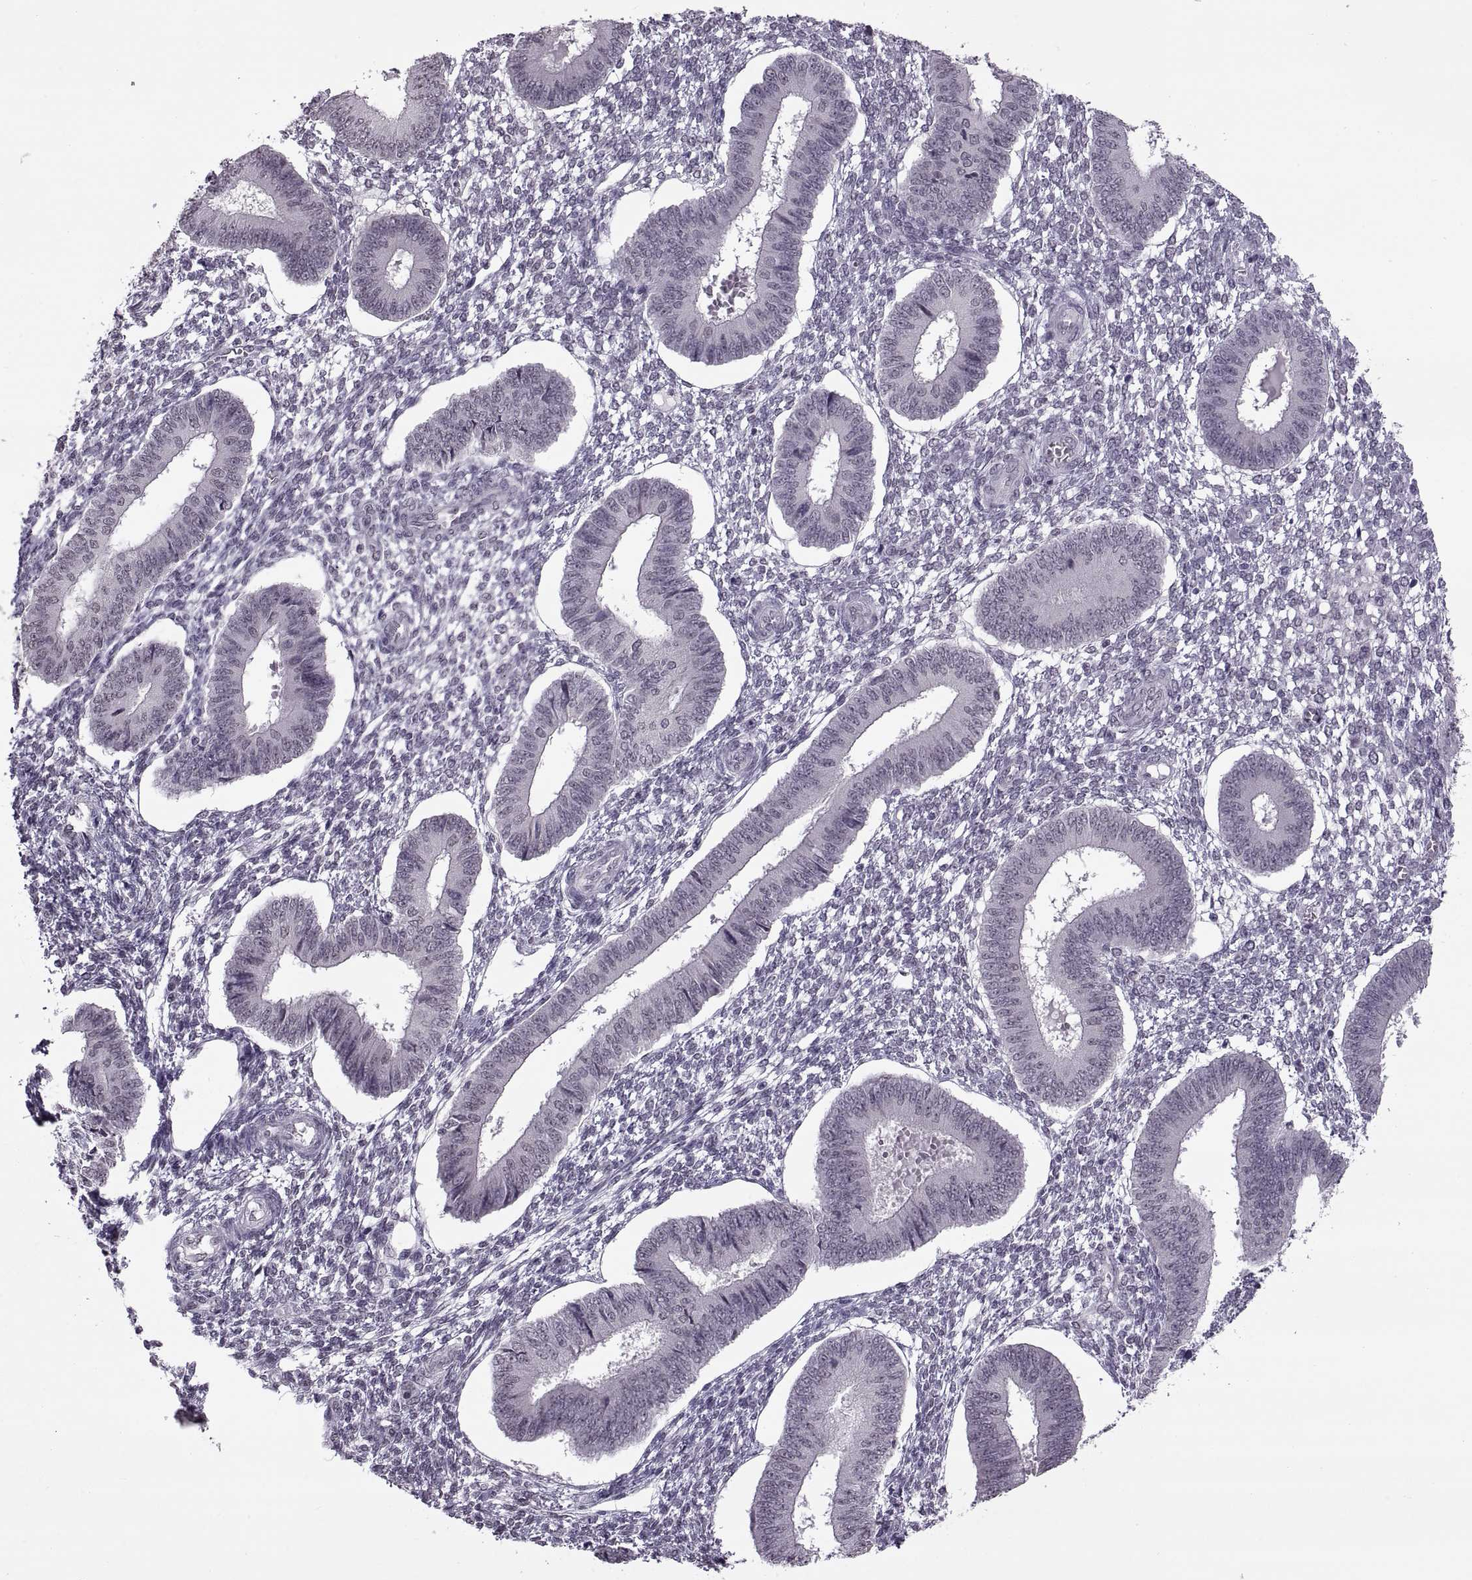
{"staining": {"intensity": "negative", "quantity": "none", "location": "none"}, "tissue": "endometrium", "cell_type": "Cells in endometrial stroma", "image_type": "normal", "snomed": [{"axis": "morphology", "description": "Normal tissue, NOS"}, {"axis": "topography", "description": "Endometrium"}], "caption": "High magnification brightfield microscopy of benign endometrium stained with DAB (brown) and counterstained with hematoxylin (blue): cells in endometrial stroma show no significant positivity.", "gene": "OTP", "patient": {"sex": "female", "age": 42}}